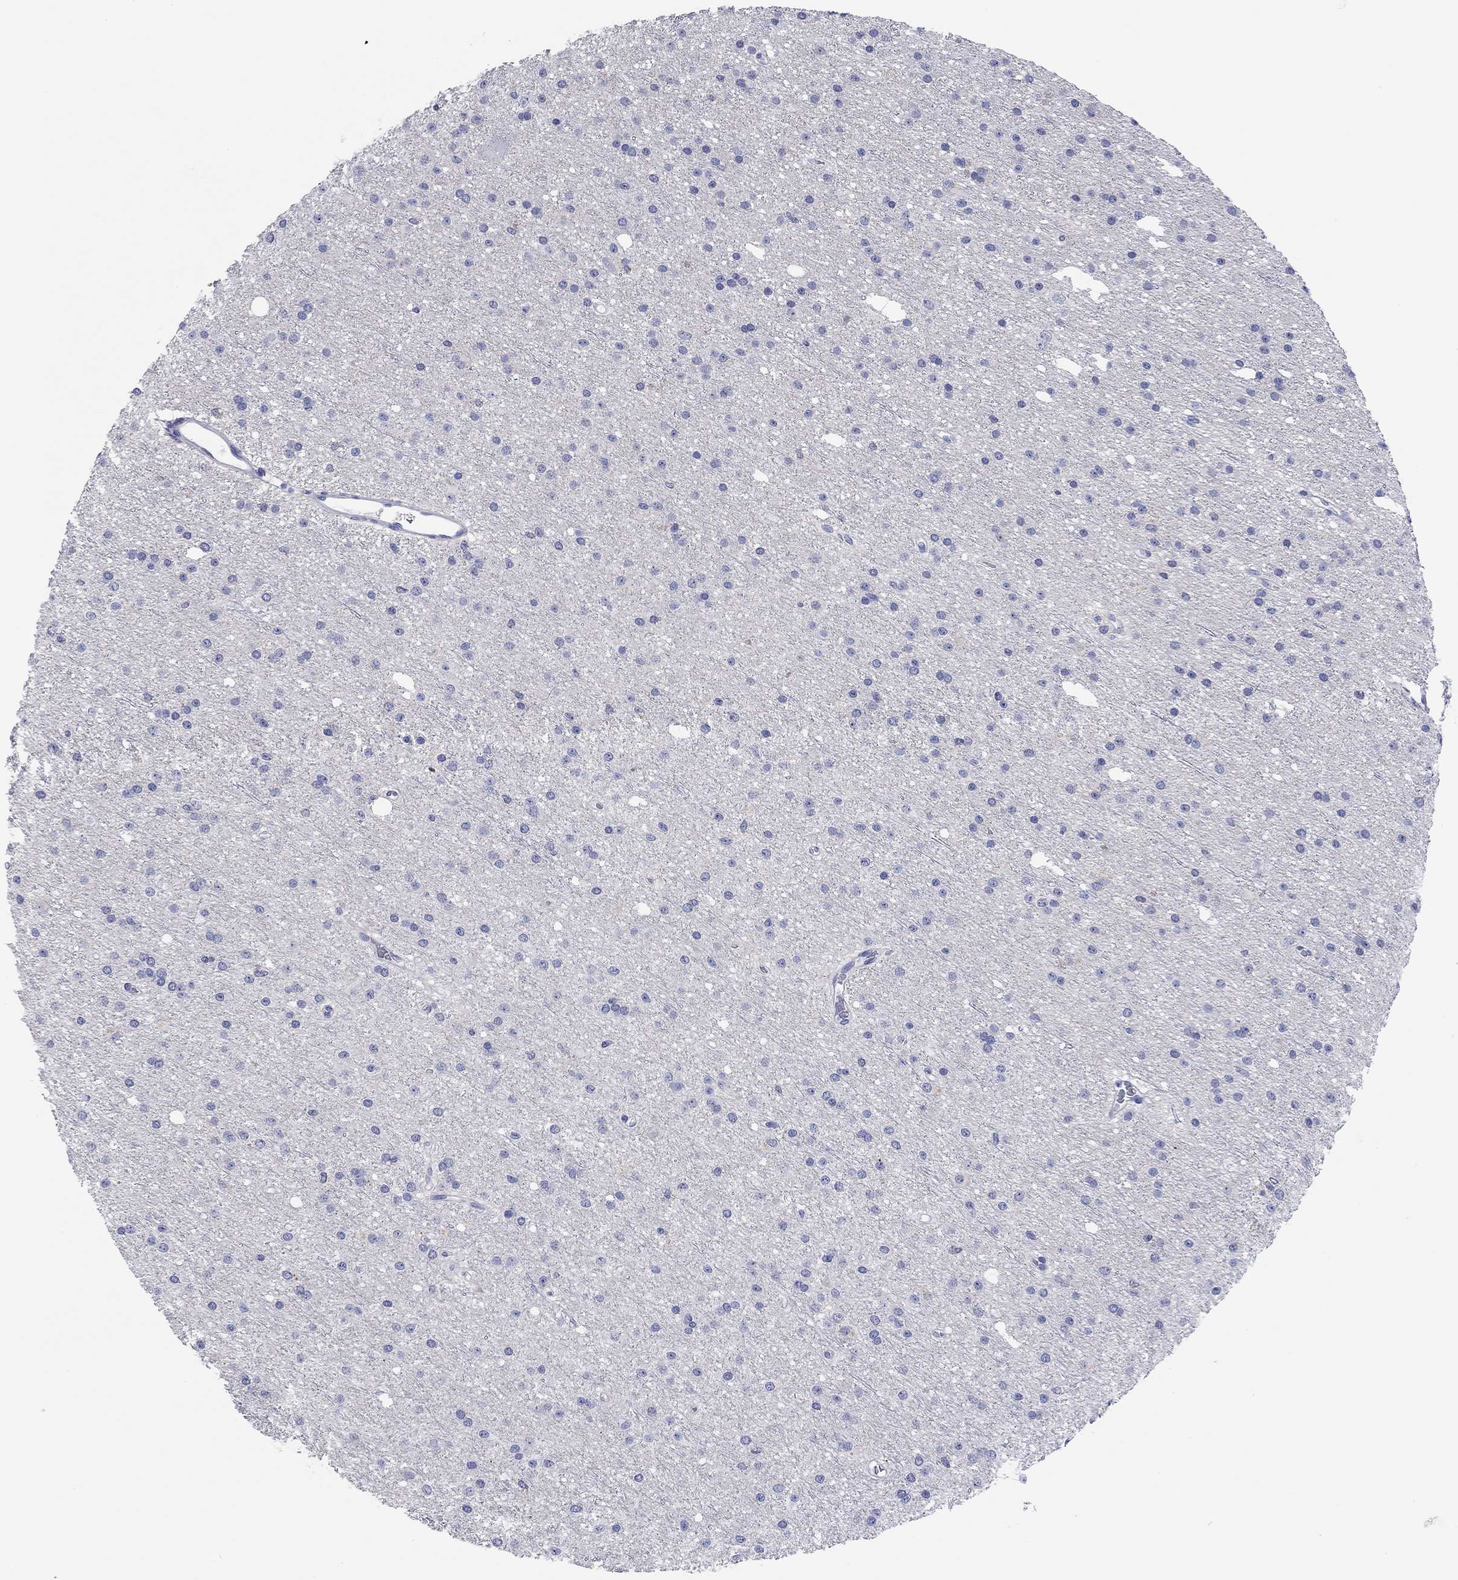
{"staining": {"intensity": "negative", "quantity": "none", "location": "none"}, "tissue": "glioma", "cell_type": "Tumor cells", "image_type": "cancer", "snomed": [{"axis": "morphology", "description": "Glioma, malignant, Low grade"}, {"axis": "topography", "description": "Brain"}], "caption": "Tumor cells are negative for protein expression in human glioma.", "gene": "TMEM221", "patient": {"sex": "male", "age": 27}}